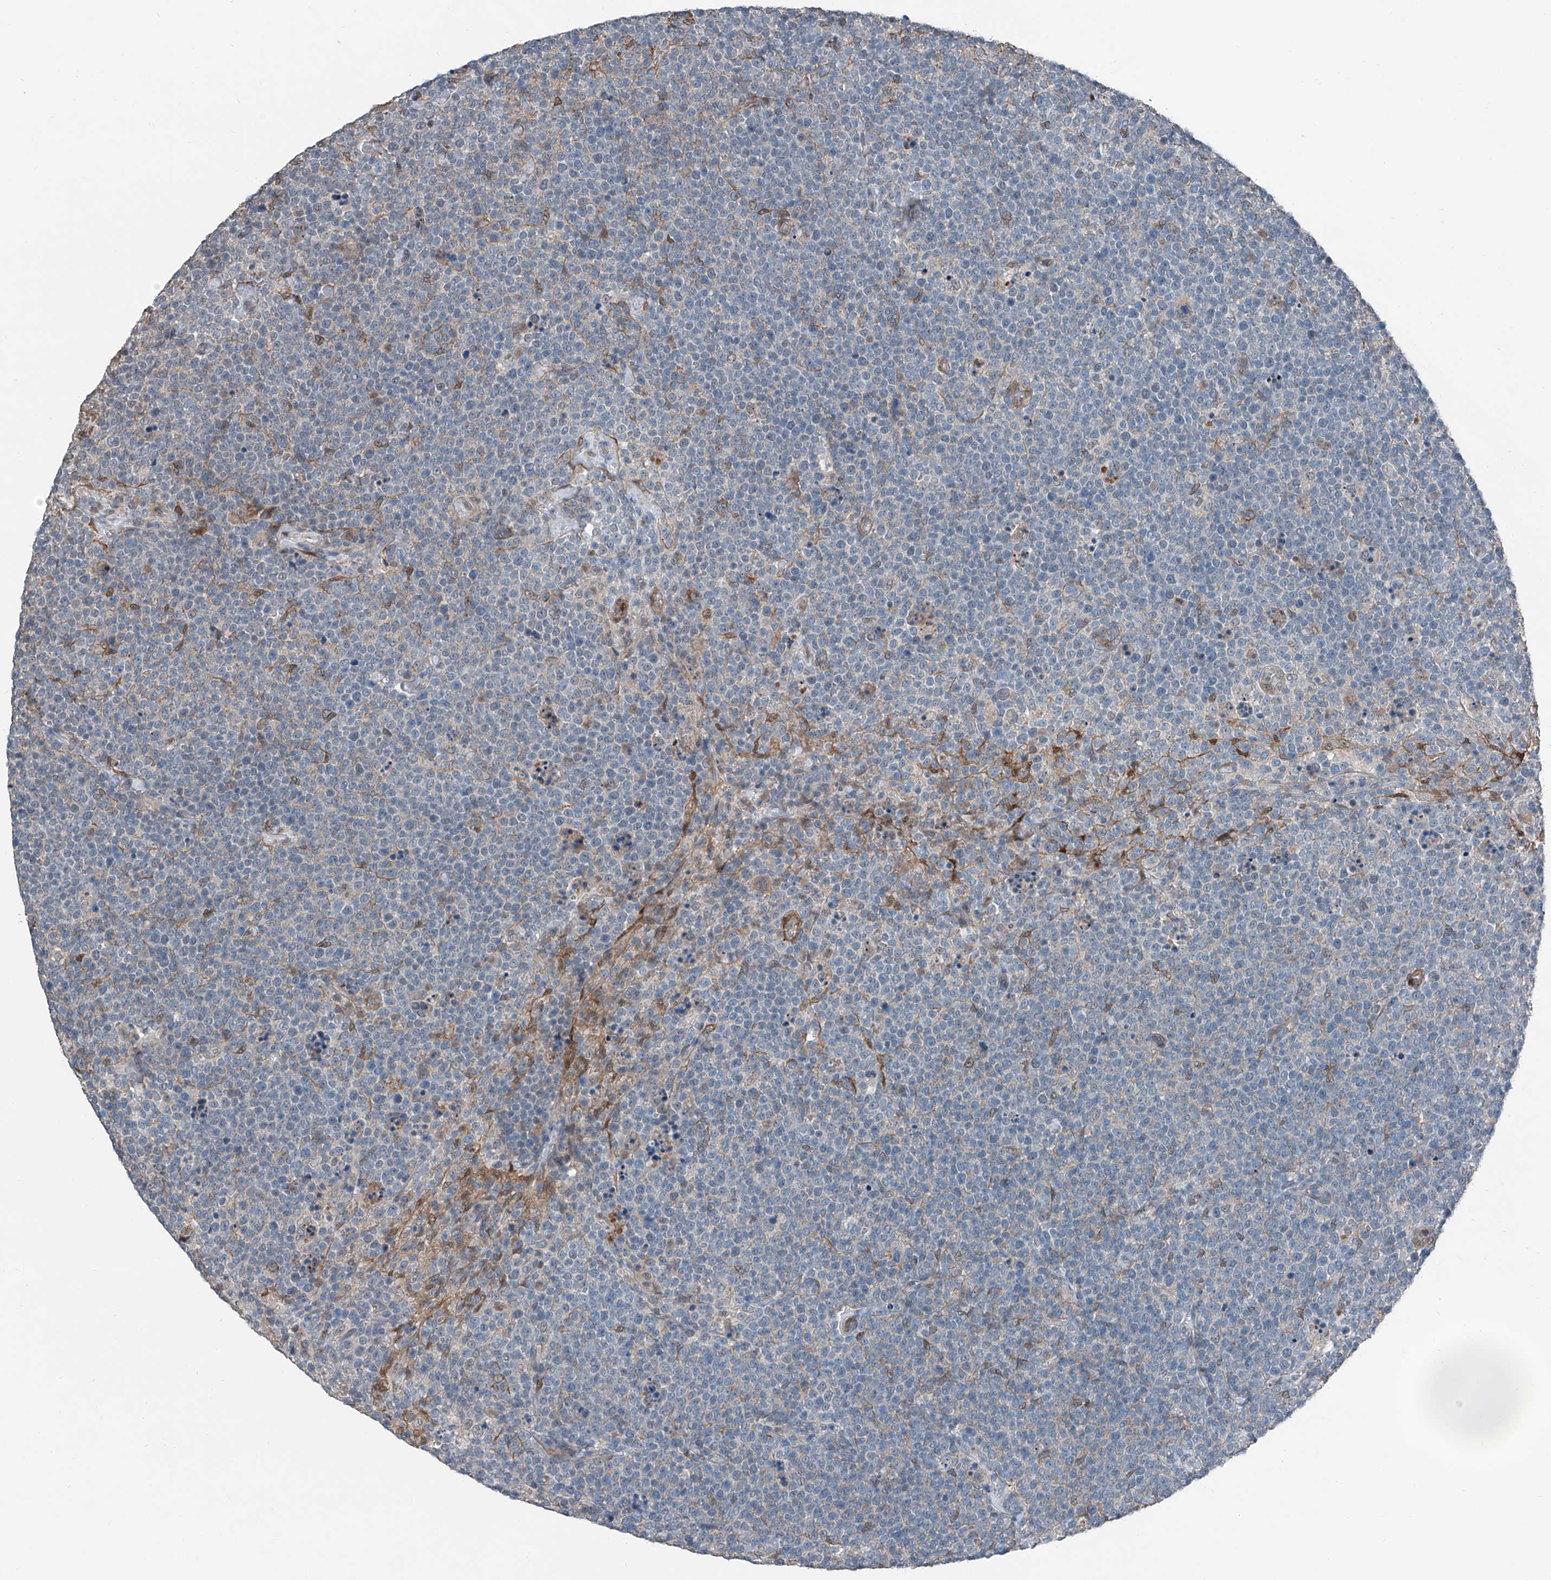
{"staining": {"intensity": "negative", "quantity": "none", "location": "none"}, "tissue": "lymphoma", "cell_type": "Tumor cells", "image_type": "cancer", "snomed": [{"axis": "morphology", "description": "Malignant lymphoma, non-Hodgkin's type, High grade"}, {"axis": "topography", "description": "Lymph node"}], "caption": "High power microscopy micrograph of an IHC photomicrograph of high-grade malignant lymphoma, non-Hodgkin's type, revealing no significant expression in tumor cells.", "gene": "HSPA6", "patient": {"sex": "male", "age": 61}}